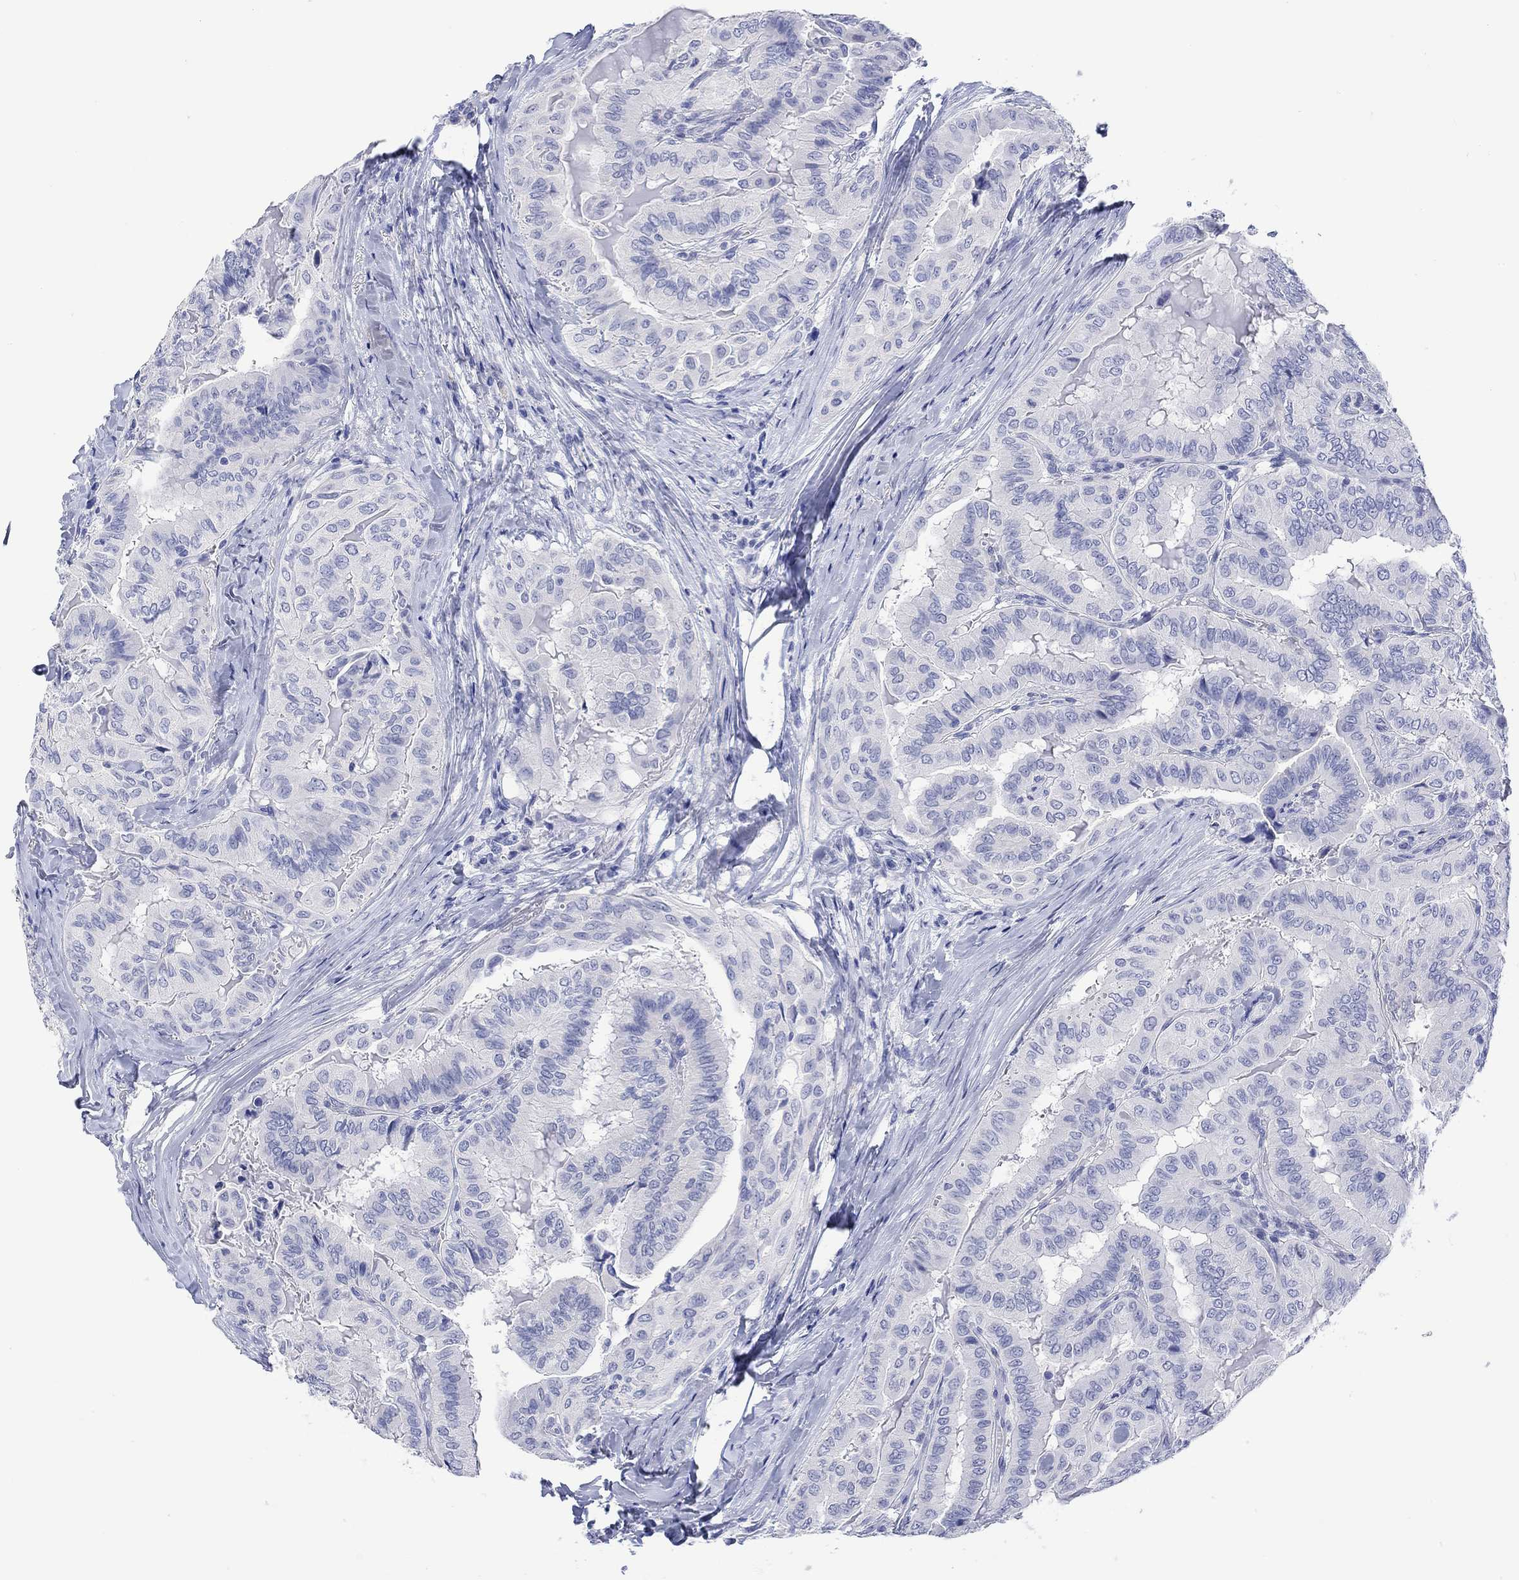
{"staining": {"intensity": "negative", "quantity": "none", "location": "none"}, "tissue": "thyroid cancer", "cell_type": "Tumor cells", "image_type": "cancer", "snomed": [{"axis": "morphology", "description": "Papillary adenocarcinoma, NOS"}, {"axis": "topography", "description": "Thyroid gland"}], "caption": "Tumor cells show no significant expression in thyroid papillary adenocarcinoma. (DAB (3,3'-diaminobenzidine) immunohistochemistry with hematoxylin counter stain).", "gene": "MSI1", "patient": {"sex": "female", "age": 68}}